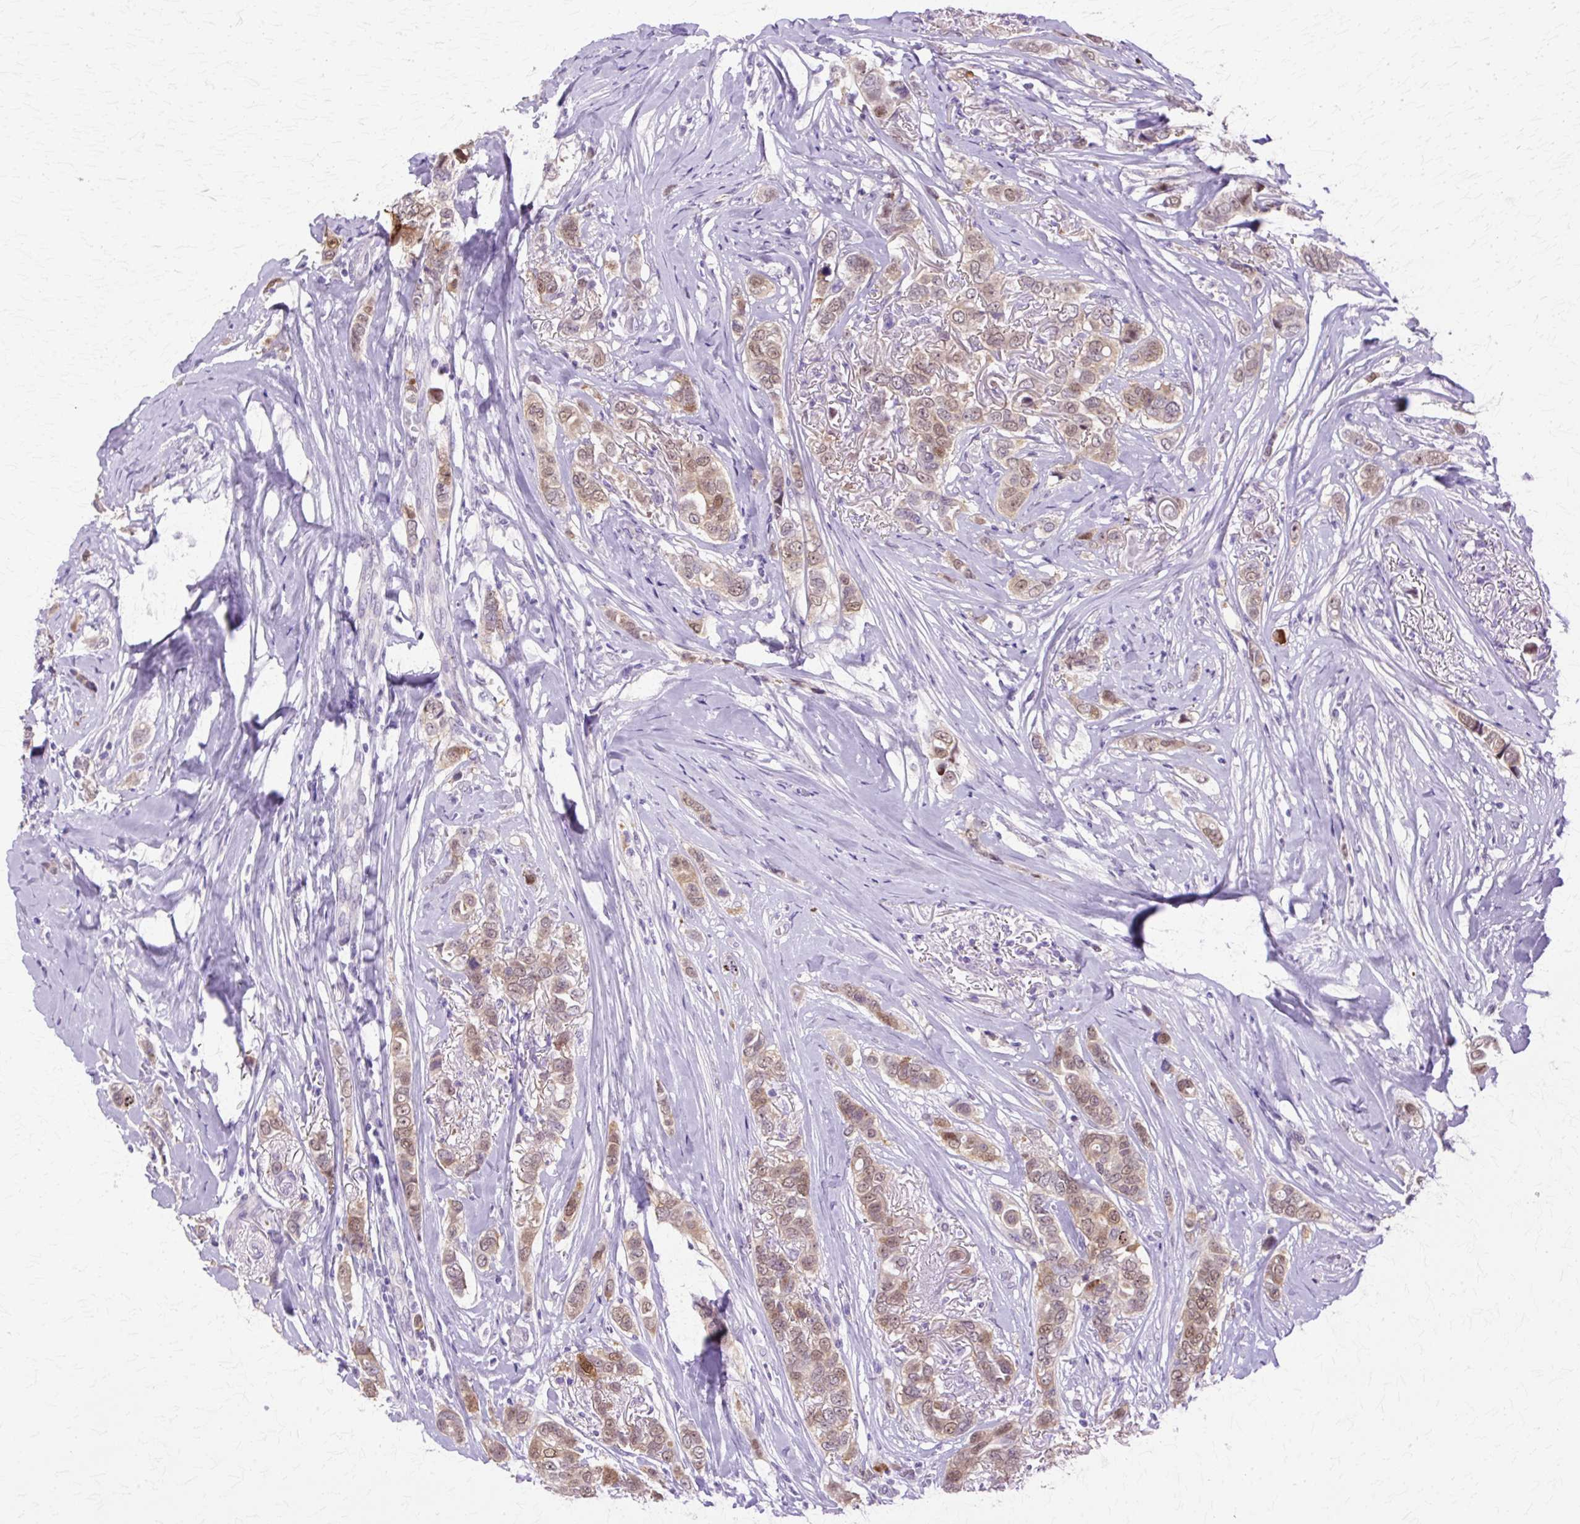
{"staining": {"intensity": "moderate", "quantity": "25%-75%", "location": "nuclear"}, "tissue": "breast cancer", "cell_type": "Tumor cells", "image_type": "cancer", "snomed": [{"axis": "morphology", "description": "Lobular carcinoma"}, {"axis": "topography", "description": "Breast"}], "caption": "There is medium levels of moderate nuclear expression in tumor cells of lobular carcinoma (breast), as demonstrated by immunohistochemical staining (brown color).", "gene": "HSPA8", "patient": {"sex": "female", "age": 51}}